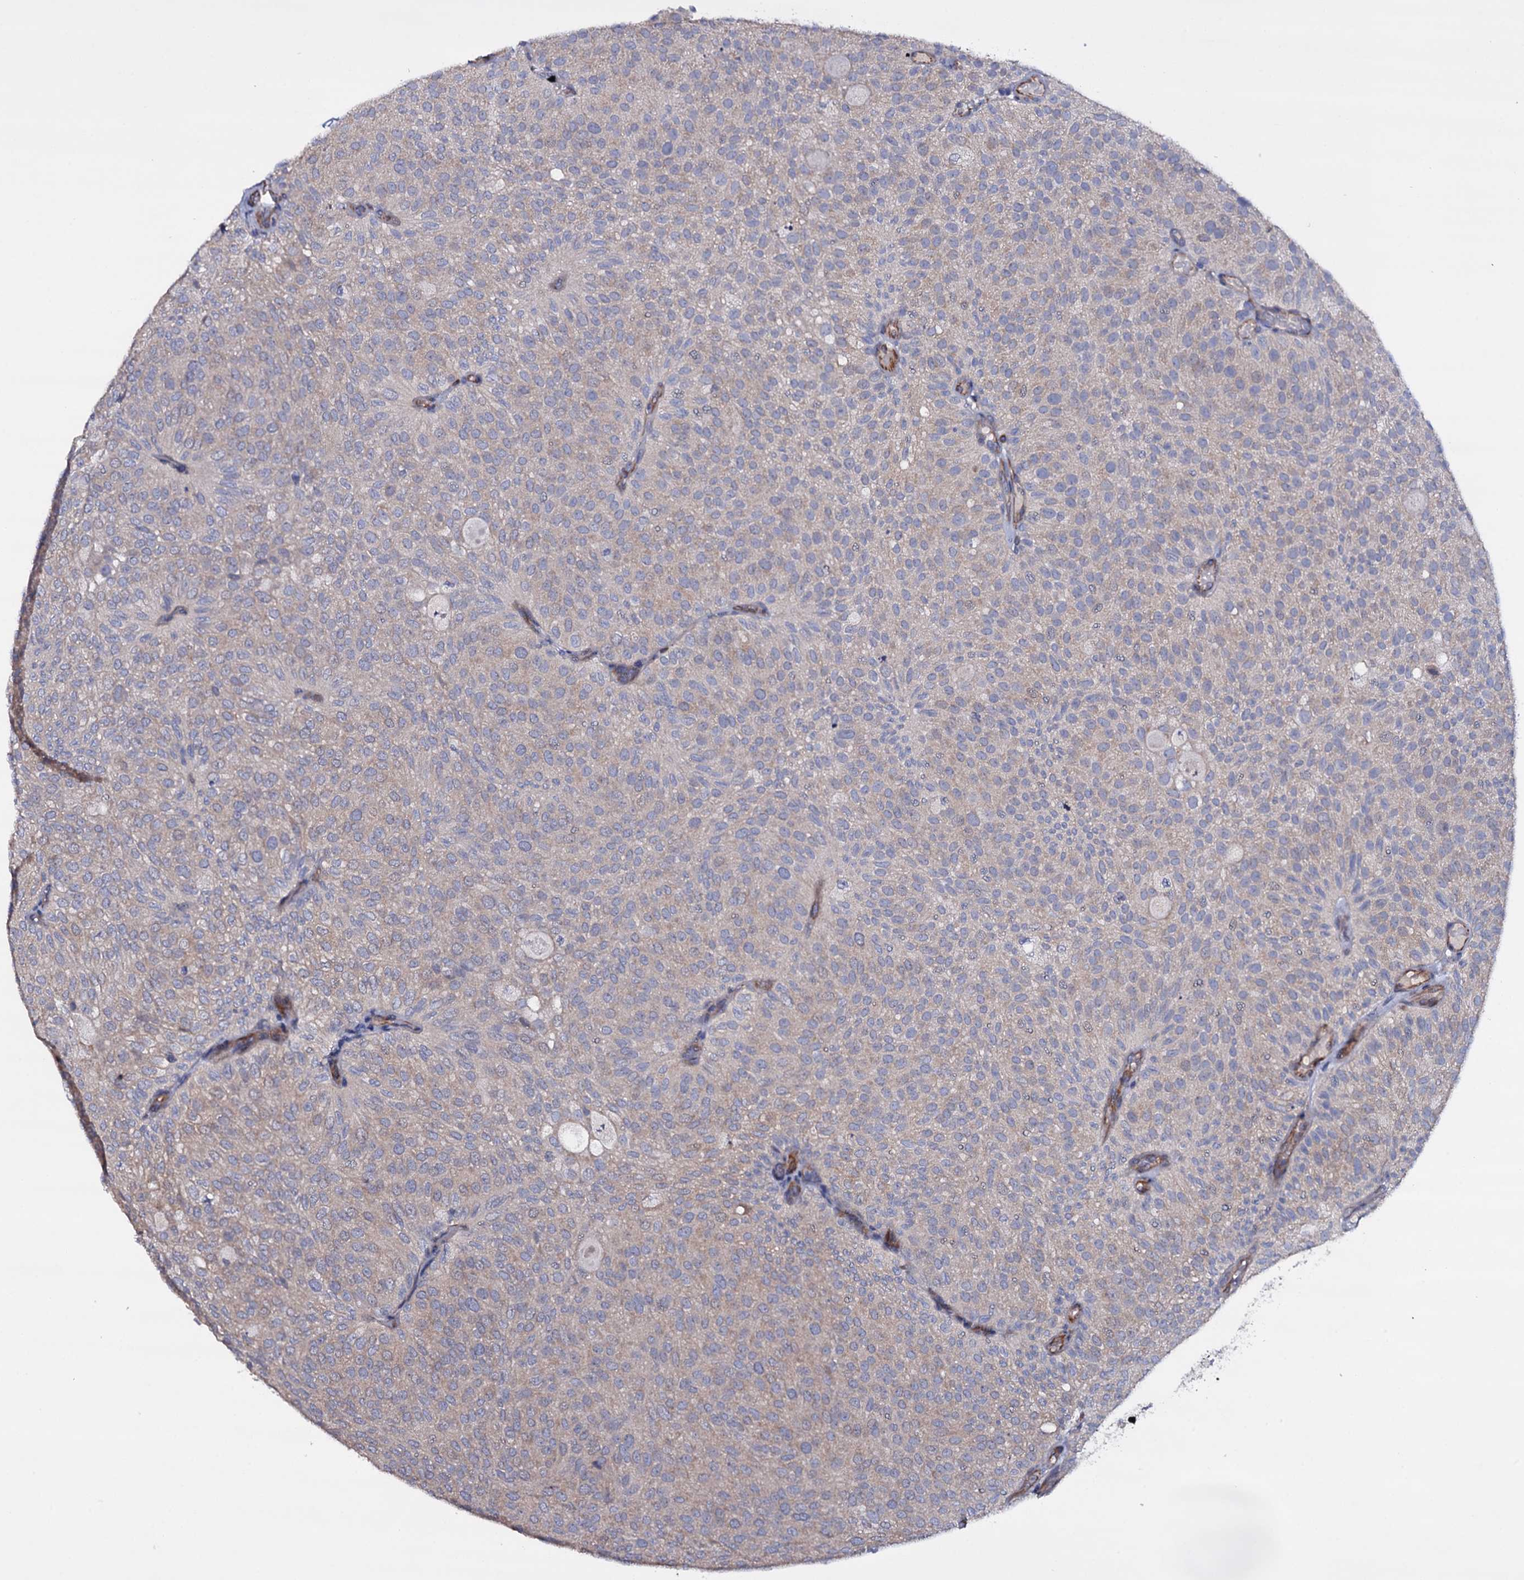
{"staining": {"intensity": "weak", "quantity": "<25%", "location": "cytoplasmic/membranous"}, "tissue": "urothelial cancer", "cell_type": "Tumor cells", "image_type": "cancer", "snomed": [{"axis": "morphology", "description": "Urothelial carcinoma, Low grade"}, {"axis": "topography", "description": "Urinary bladder"}], "caption": "Immunohistochemistry (IHC) of urothelial carcinoma (low-grade) demonstrates no staining in tumor cells.", "gene": "BCL2L14", "patient": {"sex": "male", "age": 78}}